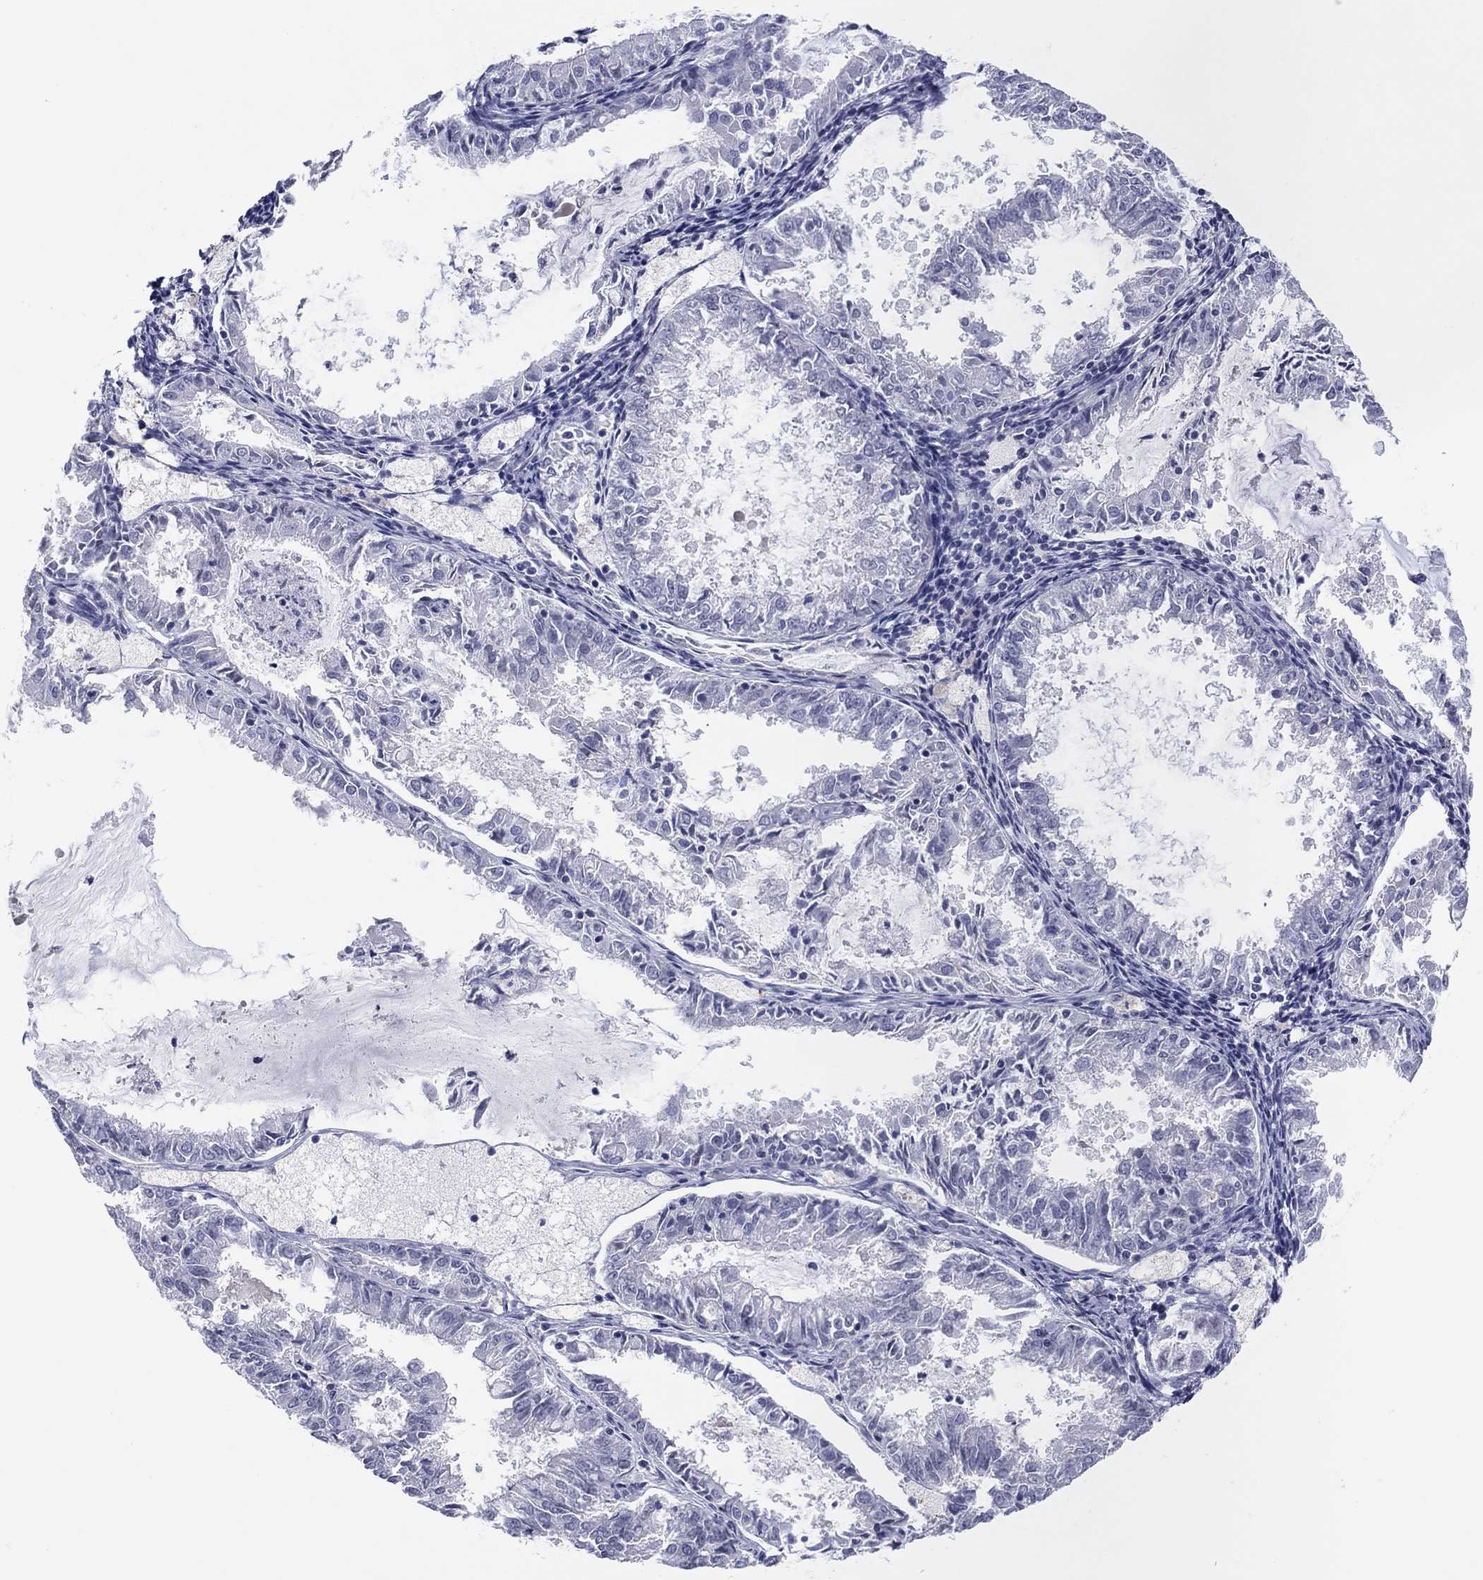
{"staining": {"intensity": "negative", "quantity": "none", "location": "none"}, "tissue": "endometrial cancer", "cell_type": "Tumor cells", "image_type": "cancer", "snomed": [{"axis": "morphology", "description": "Adenocarcinoma, NOS"}, {"axis": "topography", "description": "Endometrium"}], "caption": "This is an immunohistochemistry image of human endometrial adenocarcinoma. There is no staining in tumor cells.", "gene": "CPNE6", "patient": {"sex": "female", "age": 57}}